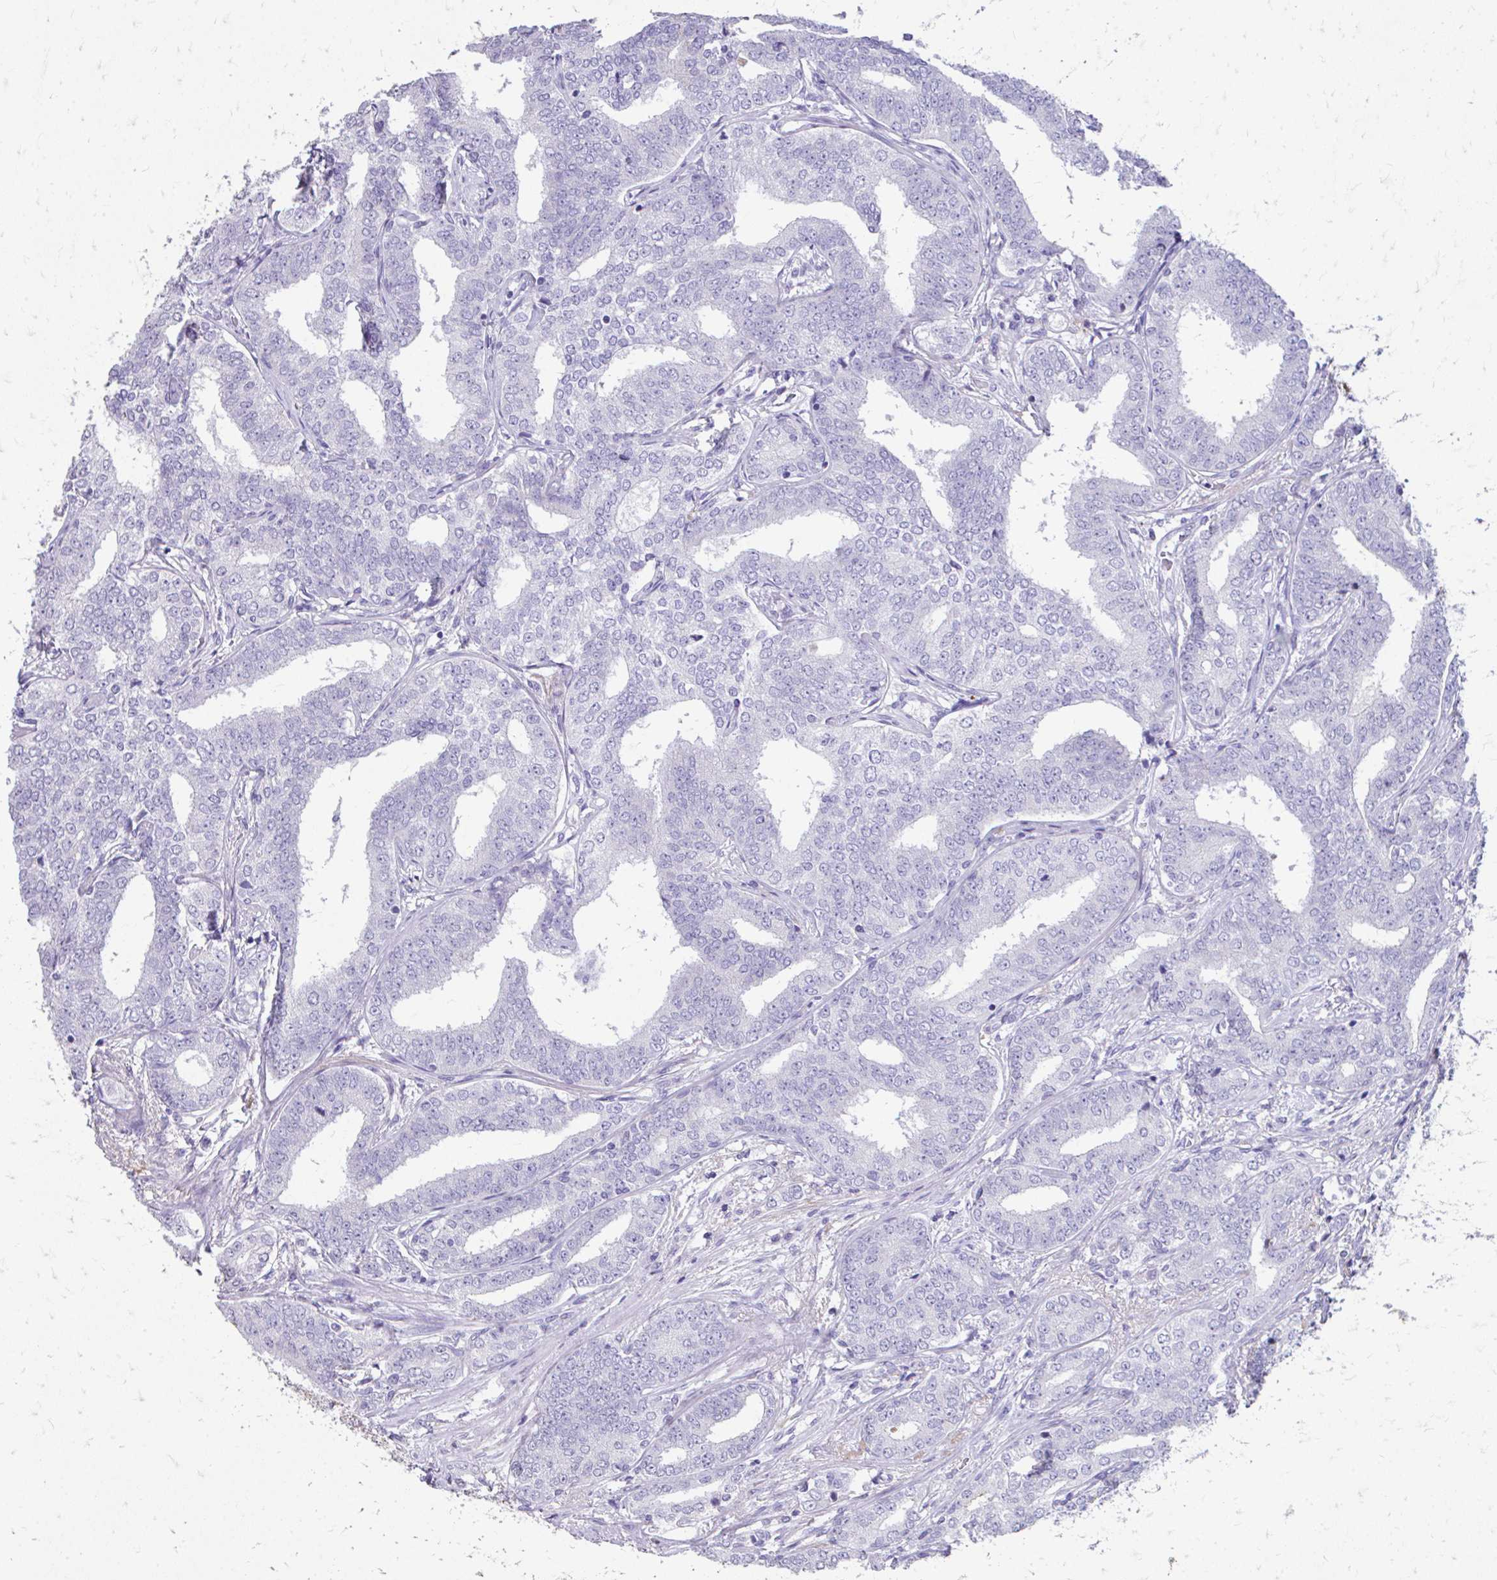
{"staining": {"intensity": "negative", "quantity": "none", "location": "none"}, "tissue": "prostate cancer", "cell_type": "Tumor cells", "image_type": "cancer", "snomed": [{"axis": "morphology", "description": "Adenocarcinoma, High grade"}, {"axis": "topography", "description": "Prostate"}], "caption": "DAB immunohistochemical staining of high-grade adenocarcinoma (prostate) reveals no significant expression in tumor cells. (DAB (3,3'-diaminobenzidine) immunohistochemistry (IHC) with hematoxylin counter stain).", "gene": "CFH", "patient": {"sex": "male", "age": 72}}